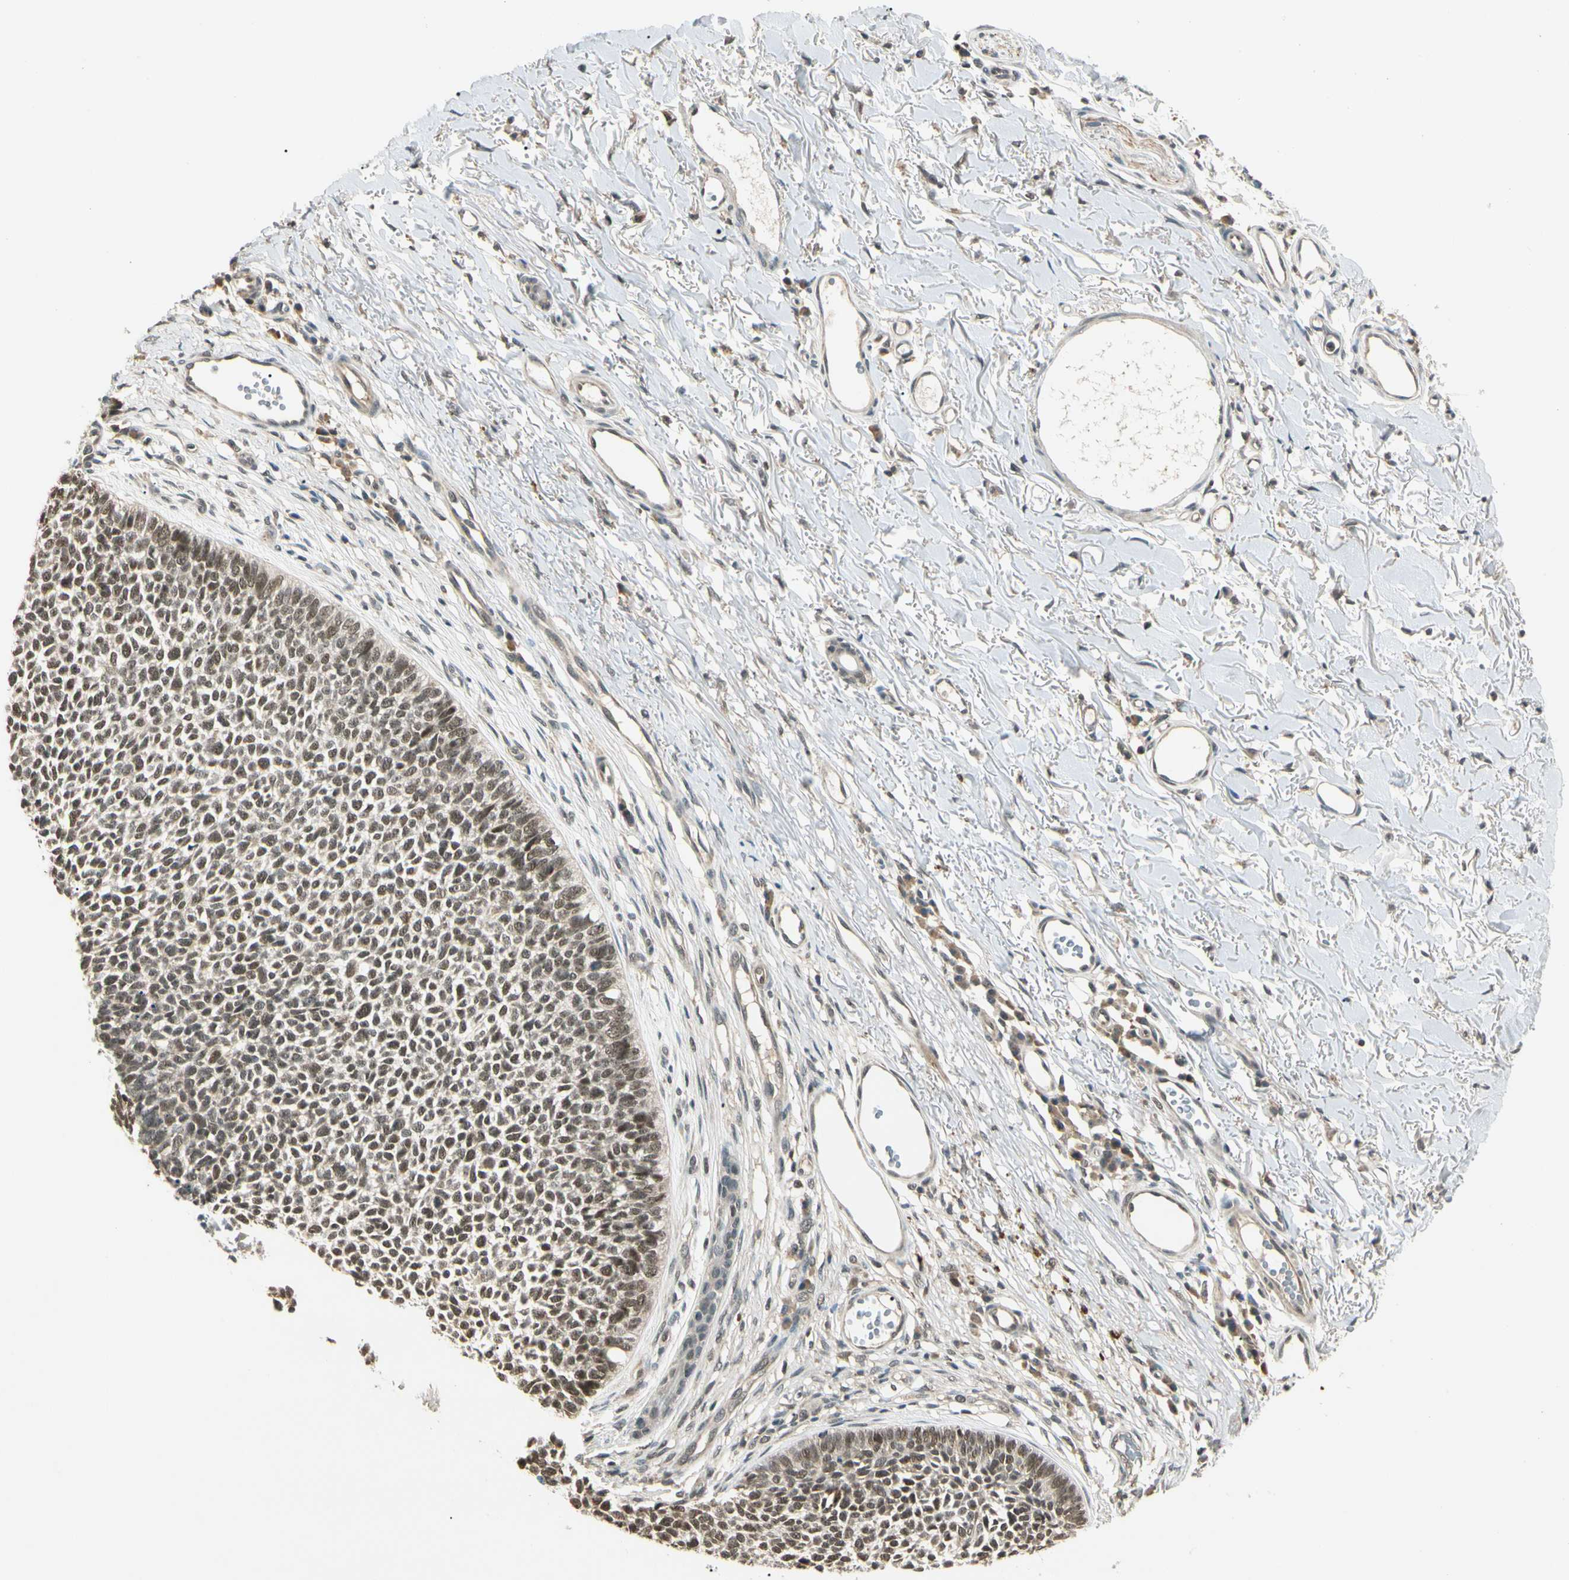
{"staining": {"intensity": "moderate", "quantity": ">75%", "location": "cytoplasmic/membranous,nuclear"}, "tissue": "skin cancer", "cell_type": "Tumor cells", "image_type": "cancer", "snomed": [{"axis": "morphology", "description": "Basal cell carcinoma"}, {"axis": "topography", "description": "Skin"}], "caption": "The image demonstrates a brown stain indicating the presence of a protein in the cytoplasmic/membranous and nuclear of tumor cells in skin cancer (basal cell carcinoma). (Brightfield microscopy of DAB IHC at high magnification).", "gene": "ZSCAN12", "patient": {"sex": "female", "age": 84}}